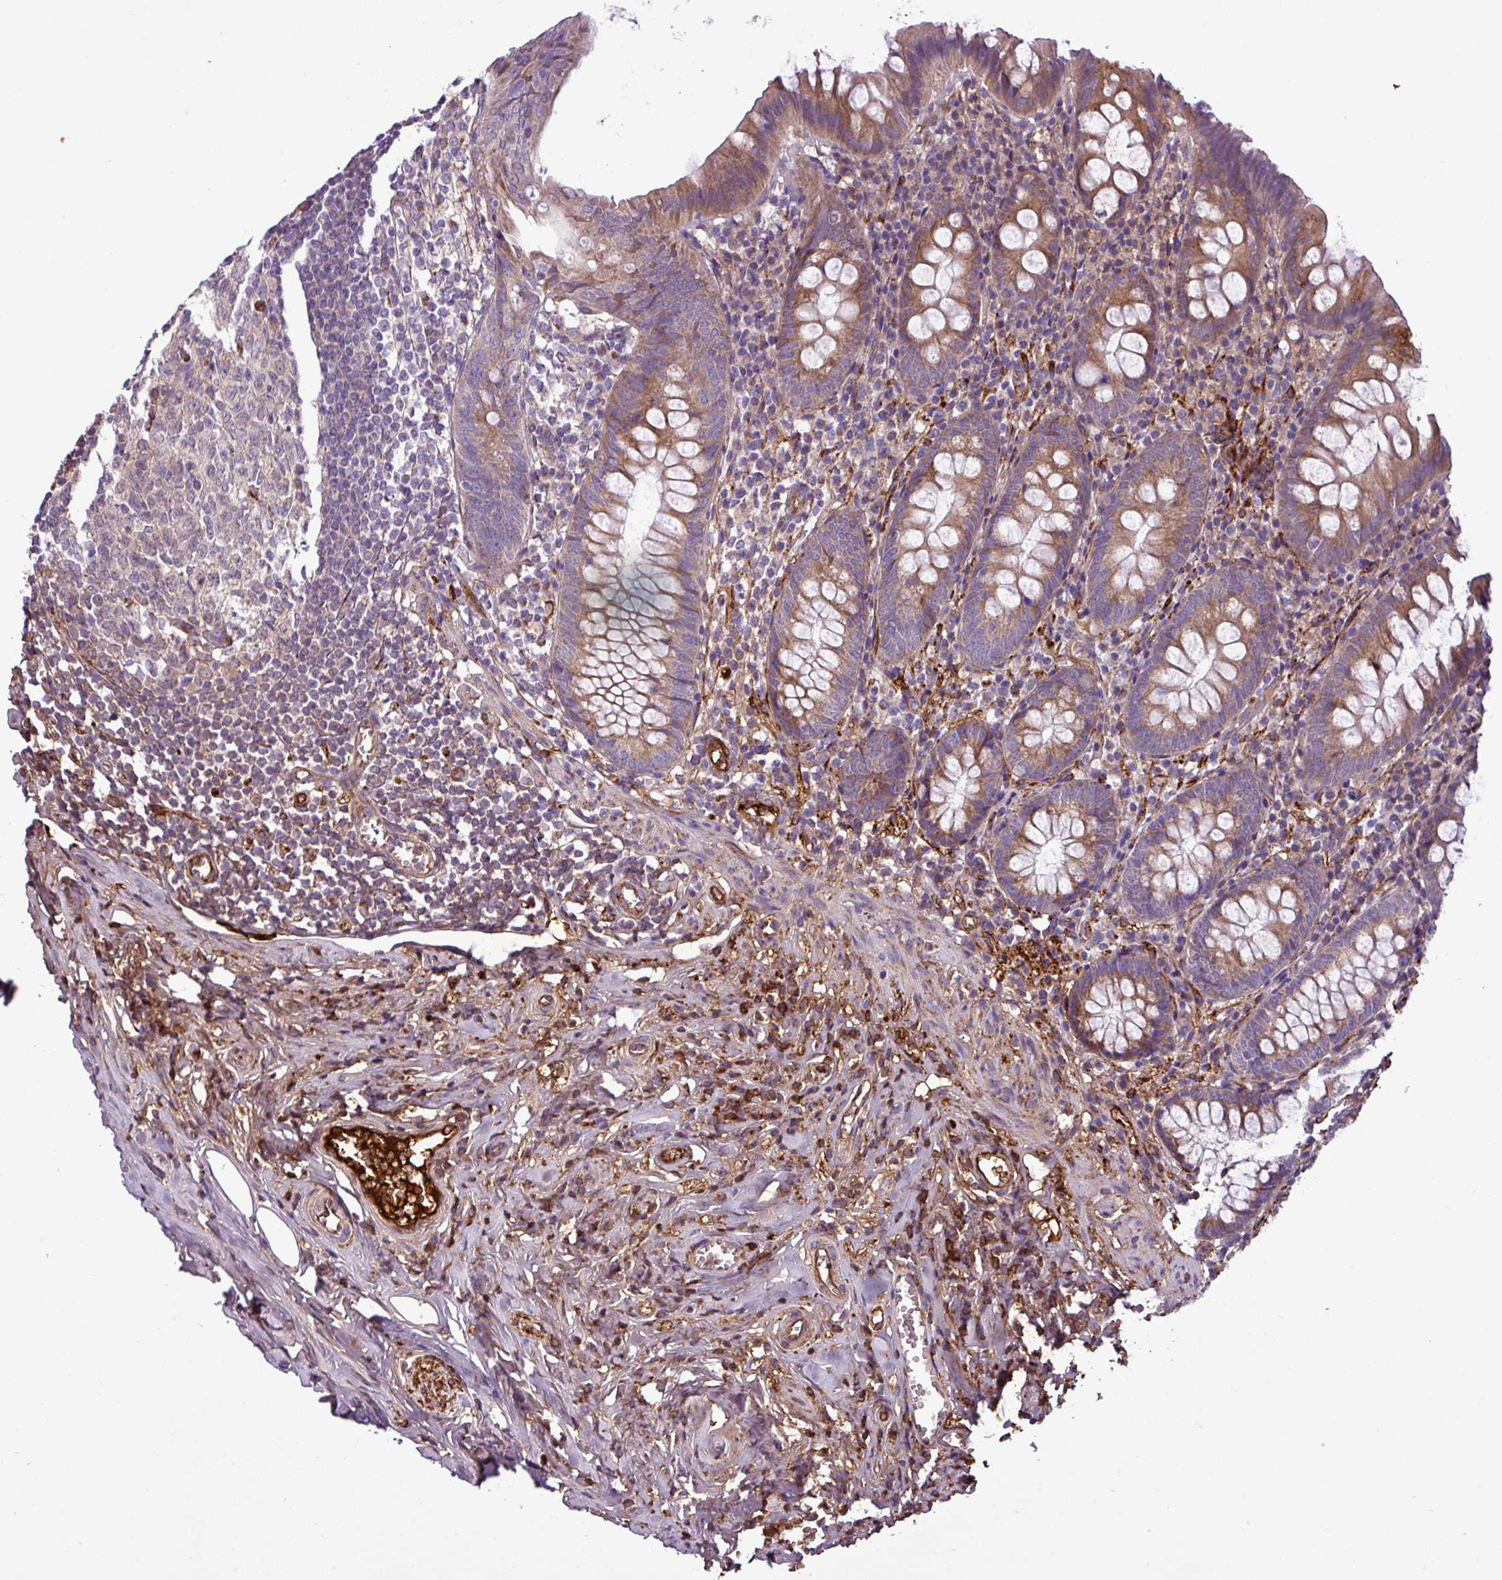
{"staining": {"intensity": "moderate", "quantity": ">75%", "location": "cytoplasmic/membranous"}, "tissue": "appendix", "cell_type": "Glandular cells", "image_type": "normal", "snomed": [{"axis": "morphology", "description": "Normal tissue, NOS"}, {"axis": "topography", "description": "Appendix"}], "caption": "A high-resolution photomicrograph shows immunohistochemistry (IHC) staining of normal appendix, which reveals moderate cytoplasmic/membranous expression in about >75% of glandular cells. The staining was performed using DAB to visualize the protein expression in brown, while the nuclei were stained in blue with hematoxylin (Magnification: 20x).", "gene": "CWH43", "patient": {"sex": "female", "age": 51}}